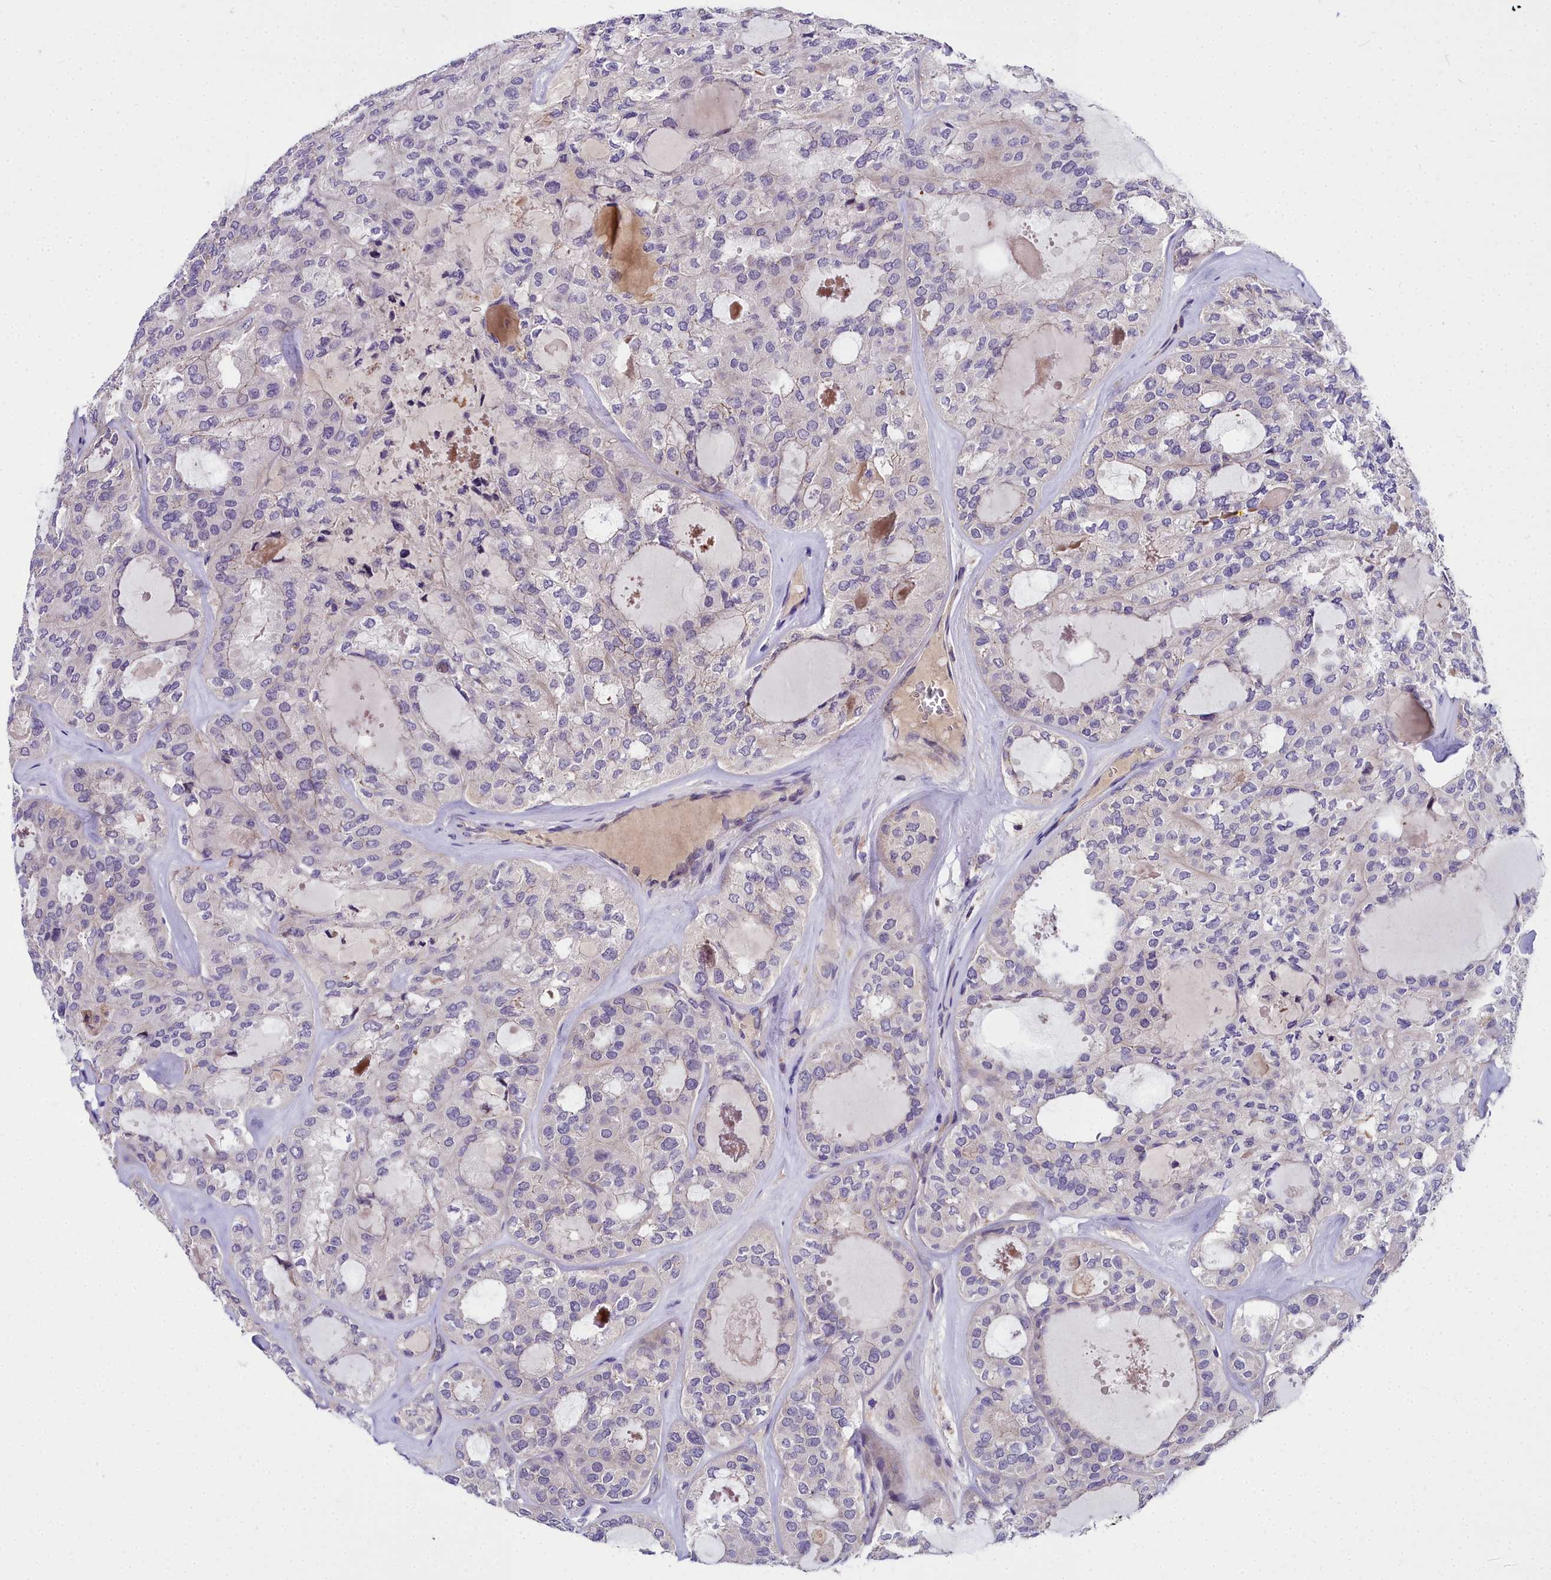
{"staining": {"intensity": "negative", "quantity": "none", "location": "none"}, "tissue": "thyroid cancer", "cell_type": "Tumor cells", "image_type": "cancer", "snomed": [{"axis": "morphology", "description": "Follicular adenoma carcinoma, NOS"}, {"axis": "topography", "description": "Thyroid gland"}], "caption": "The micrograph shows no significant positivity in tumor cells of thyroid cancer.", "gene": "NT5M", "patient": {"sex": "male", "age": 75}}